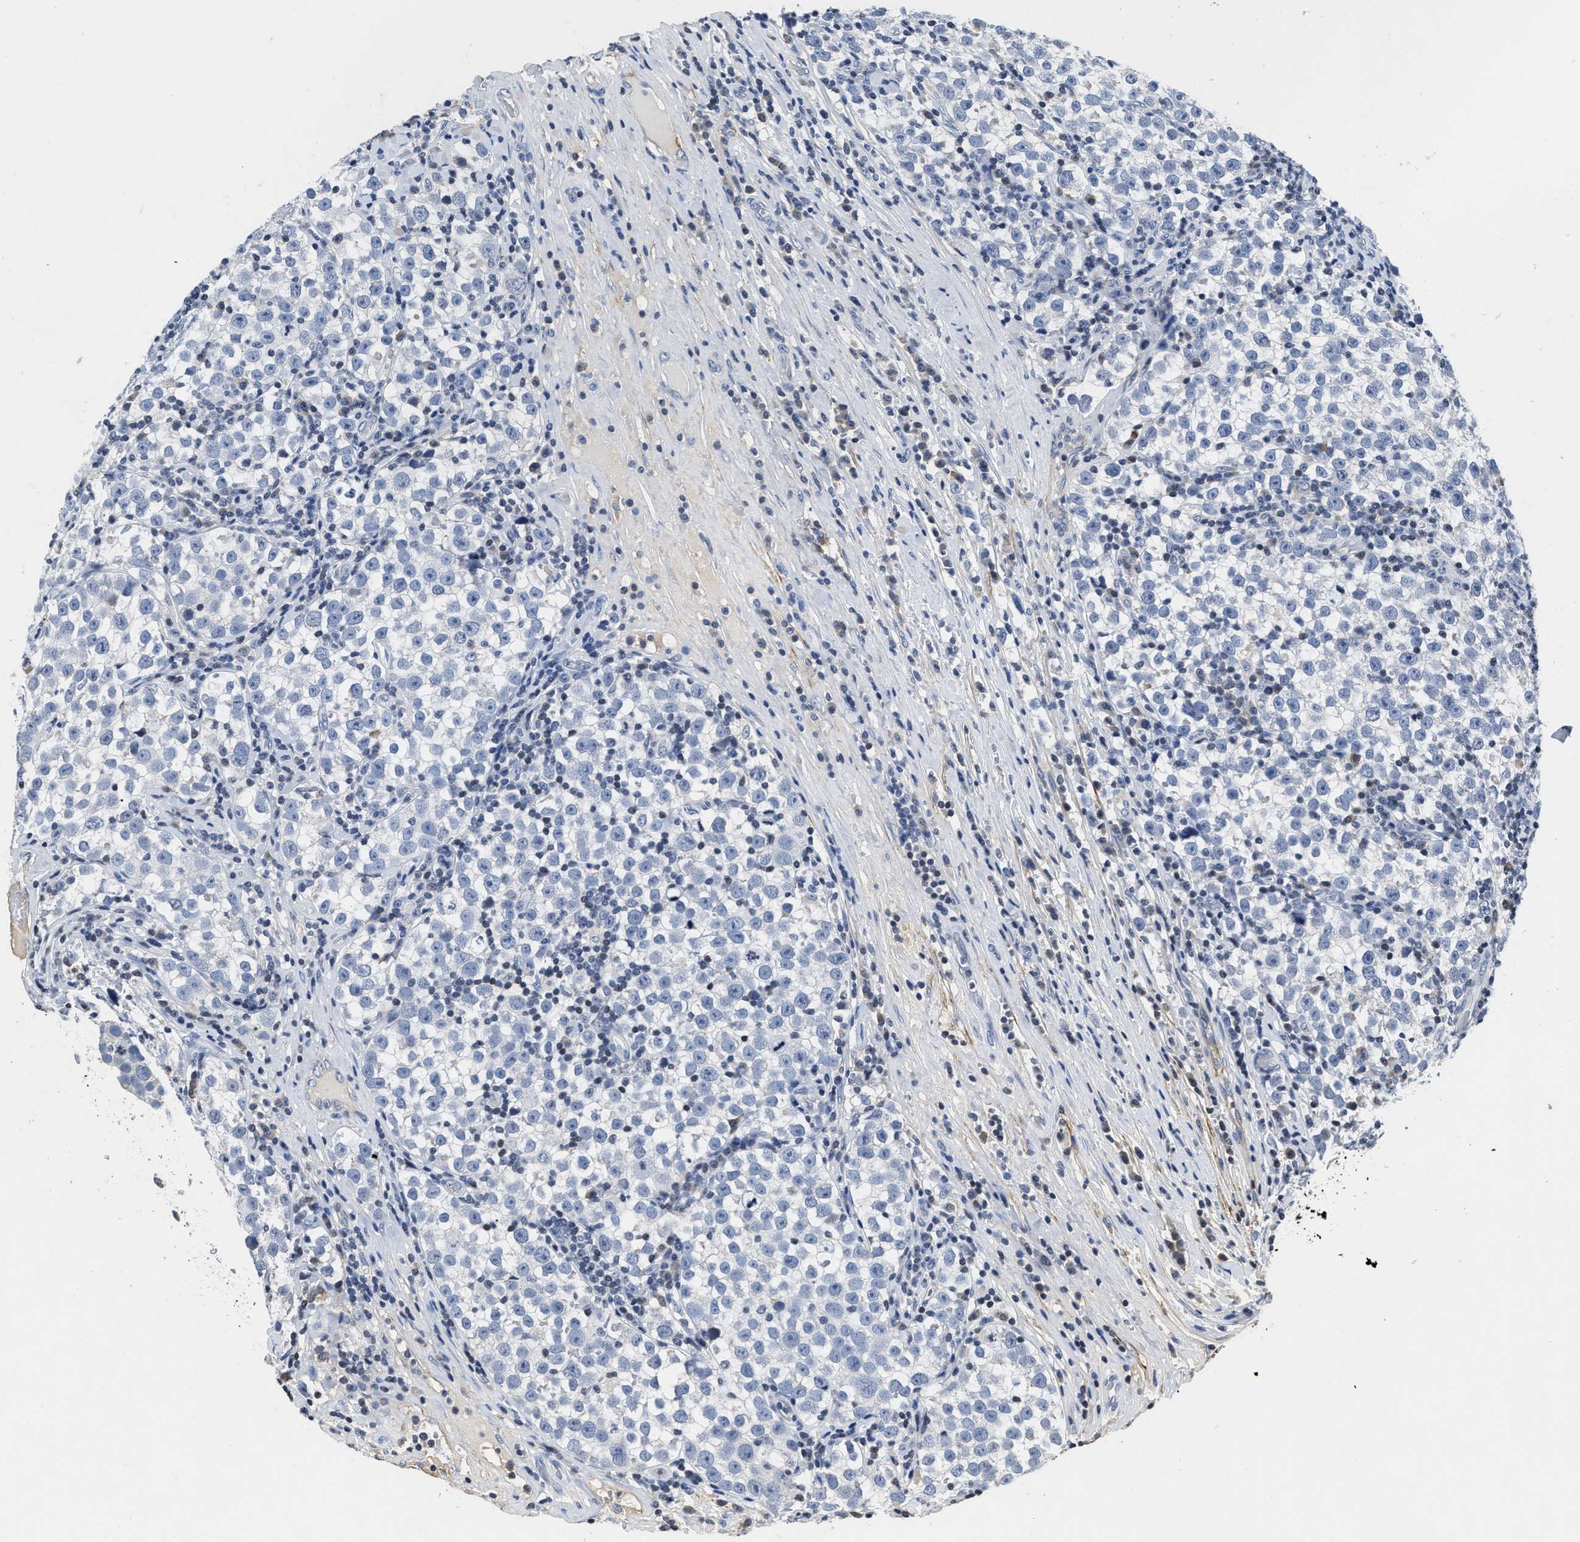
{"staining": {"intensity": "negative", "quantity": "none", "location": "none"}, "tissue": "testis cancer", "cell_type": "Tumor cells", "image_type": "cancer", "snomed": [{"axis": "morphology", "description": "Normal tissue, NOS"}, {"axis": "morphology", "description": "Seminoma, NOS"}, {"axis": "topography", "description": "Testis"}], "caption": "Immunohistochemistry (IHC) image of testis seminoma stained for a protein (brown), which exhibits no expression in tumor cells. (Brightfield microscopy of DAB immunohistochemistry (IHC) at high magnification).", "gene": "FBLN2", "patient": {"sex": "male", "age": 43}}